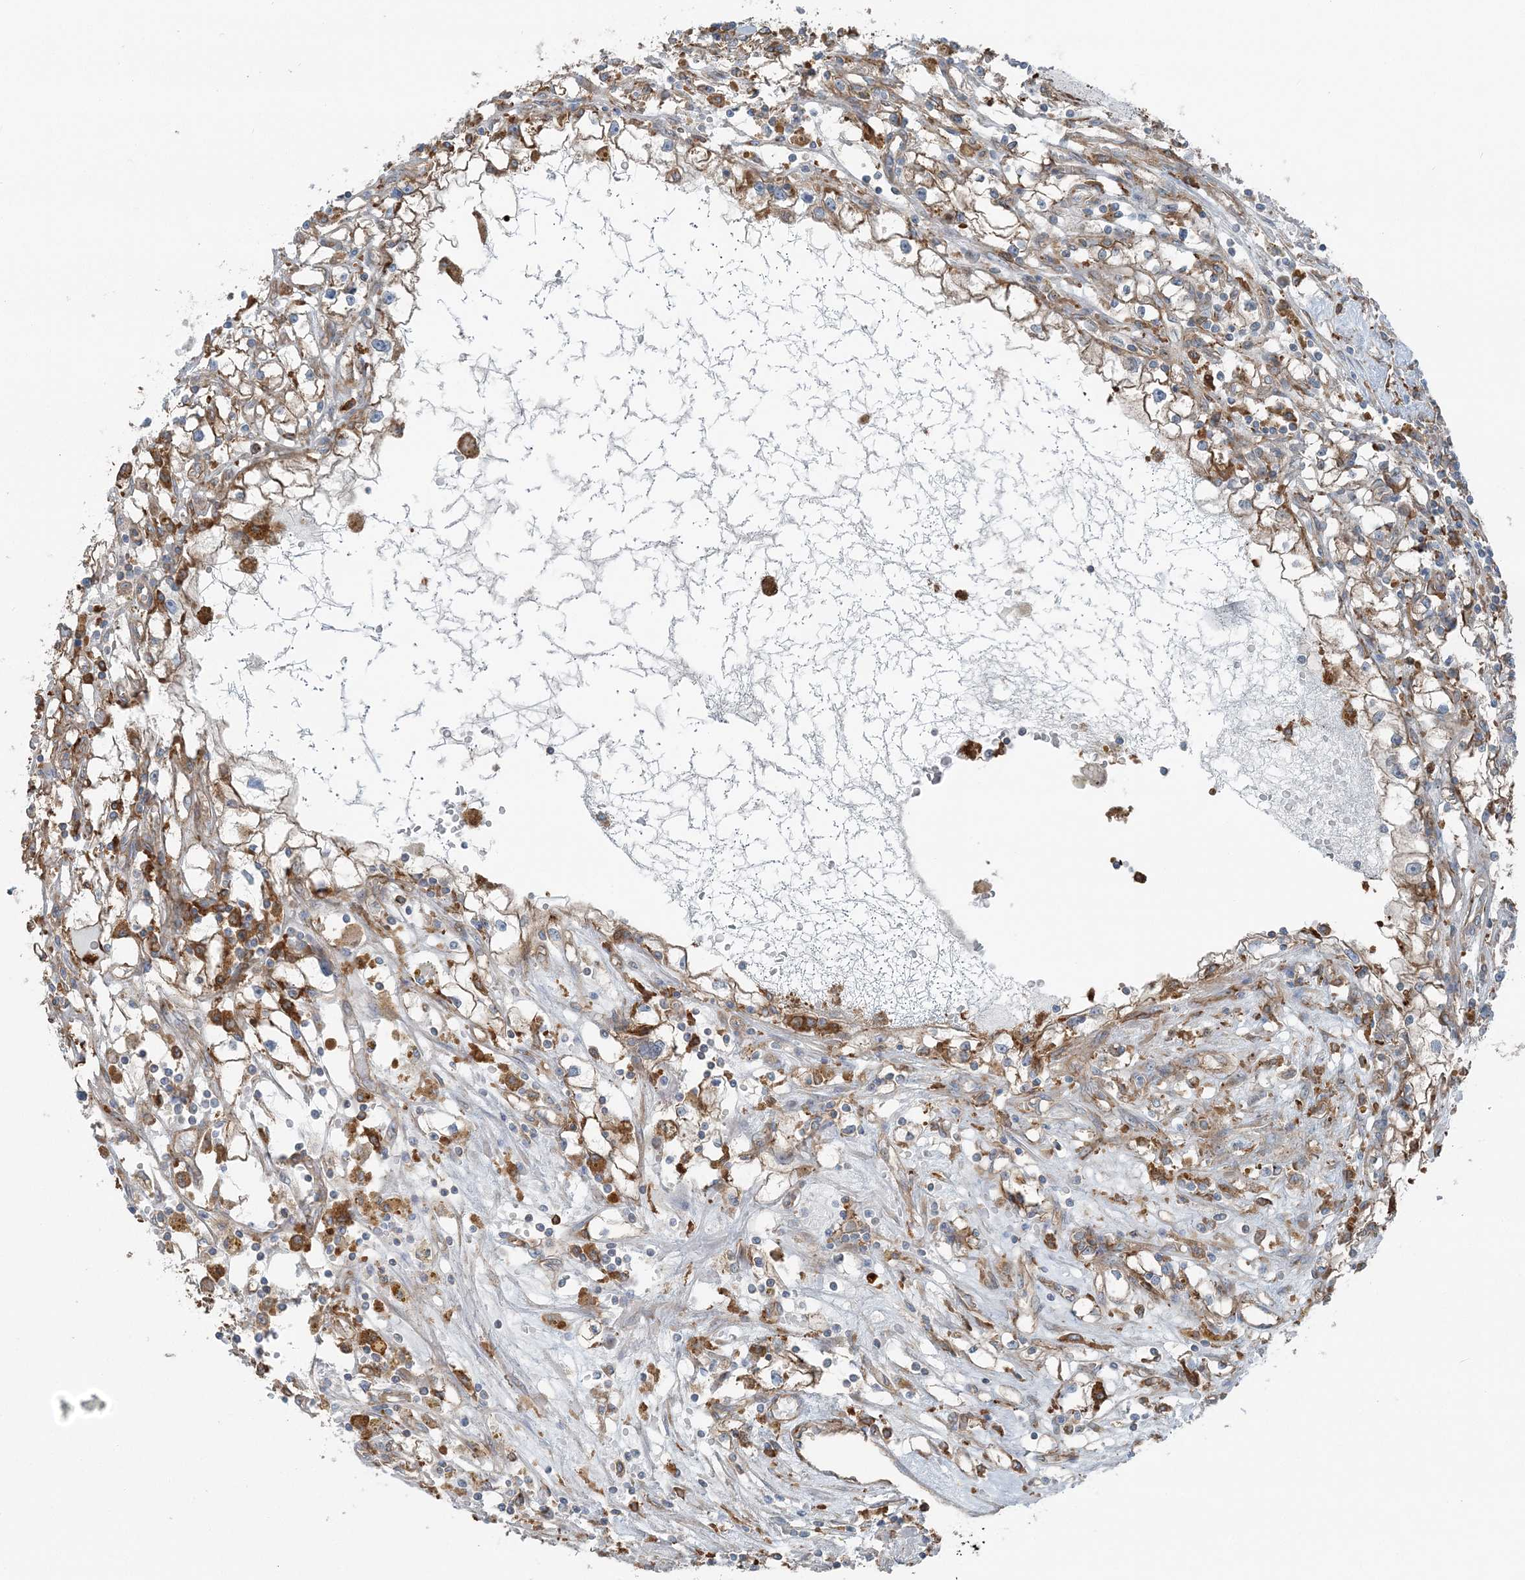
{"staining": {"intensity": "moderate", "quantity": ">75%", "location": "cytoplasmic/membranous"}, "tissue": "renal cancer", "cell_type": "Tumor cells", "image_type": "cancer", "snomed": [{"axis": "morphology", "description": "Adenocarcinoma, NOS"}, {"axis": "topography", "description": "Kidney"}], "caption": "Tumor cells show moderate cytoplasmic/membranous staining in about >75% of cells in renal cancer (adenocarcinoma). (DAB (3,3'-diaminobenzidine) IHC with brightfield microscopy, high magnification).", "gene": "SNX2", "patient": {"sex": "male", "age": 56}}